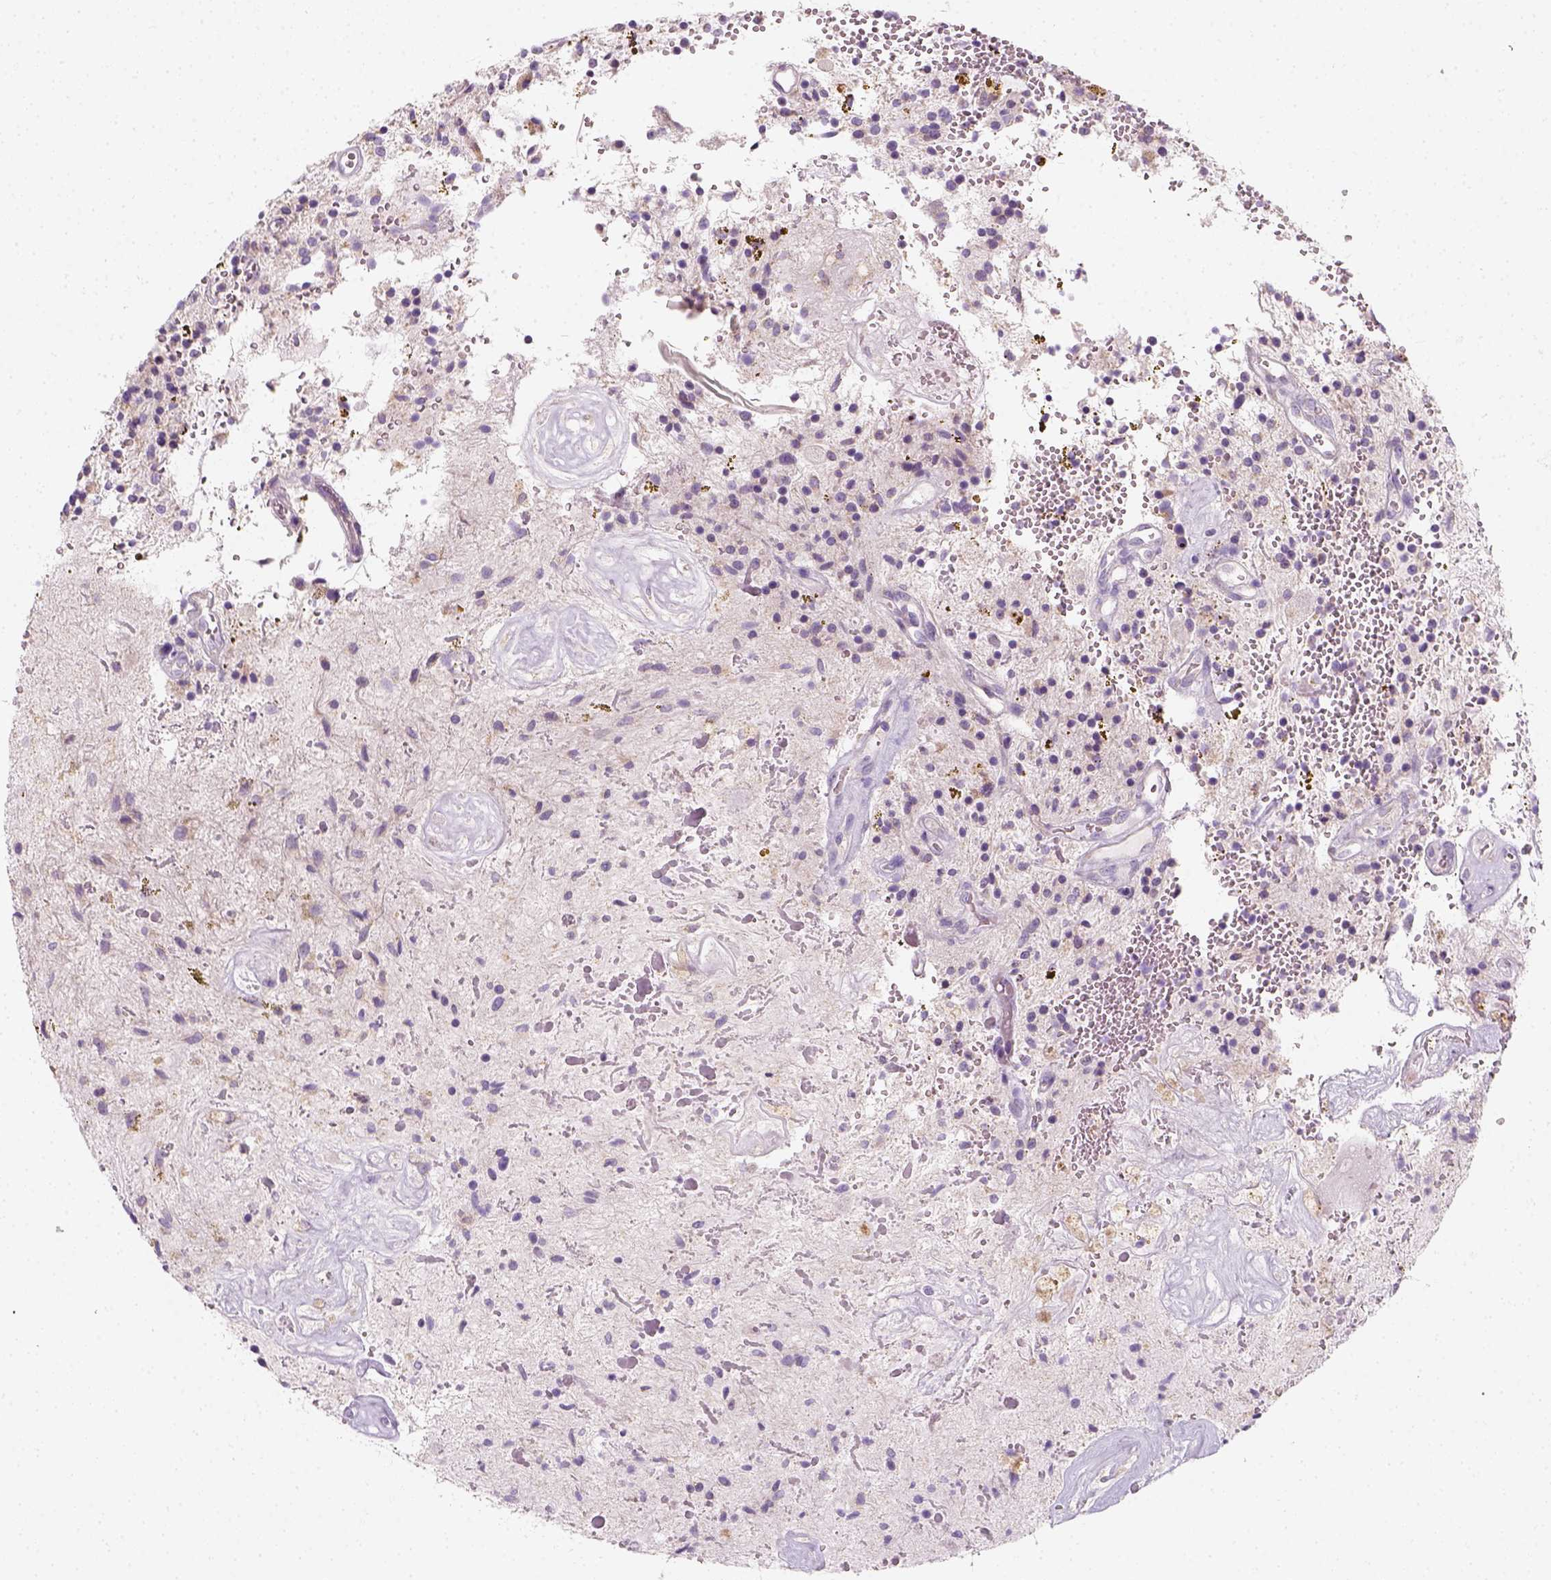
{"staining": {"intensity": "negative", "quantity": "none", "location": "none"}, "tissue": "glioma", "cell_type": "Tumor cells", "image_type": "cancer", "snomed": [{"axis": "morphology", "description": "Glioma, malignant, Low grade"}, {"axis": "topography", "description": "Cerebellum"}], "caption": "IHC photomicrograph of malignant glioma (low-grade) stained for a protein (brown), which demonstrates no expression in tumor cells.", "gene": "AWAT2", "patient": {"sex": "female", "age": 14}}